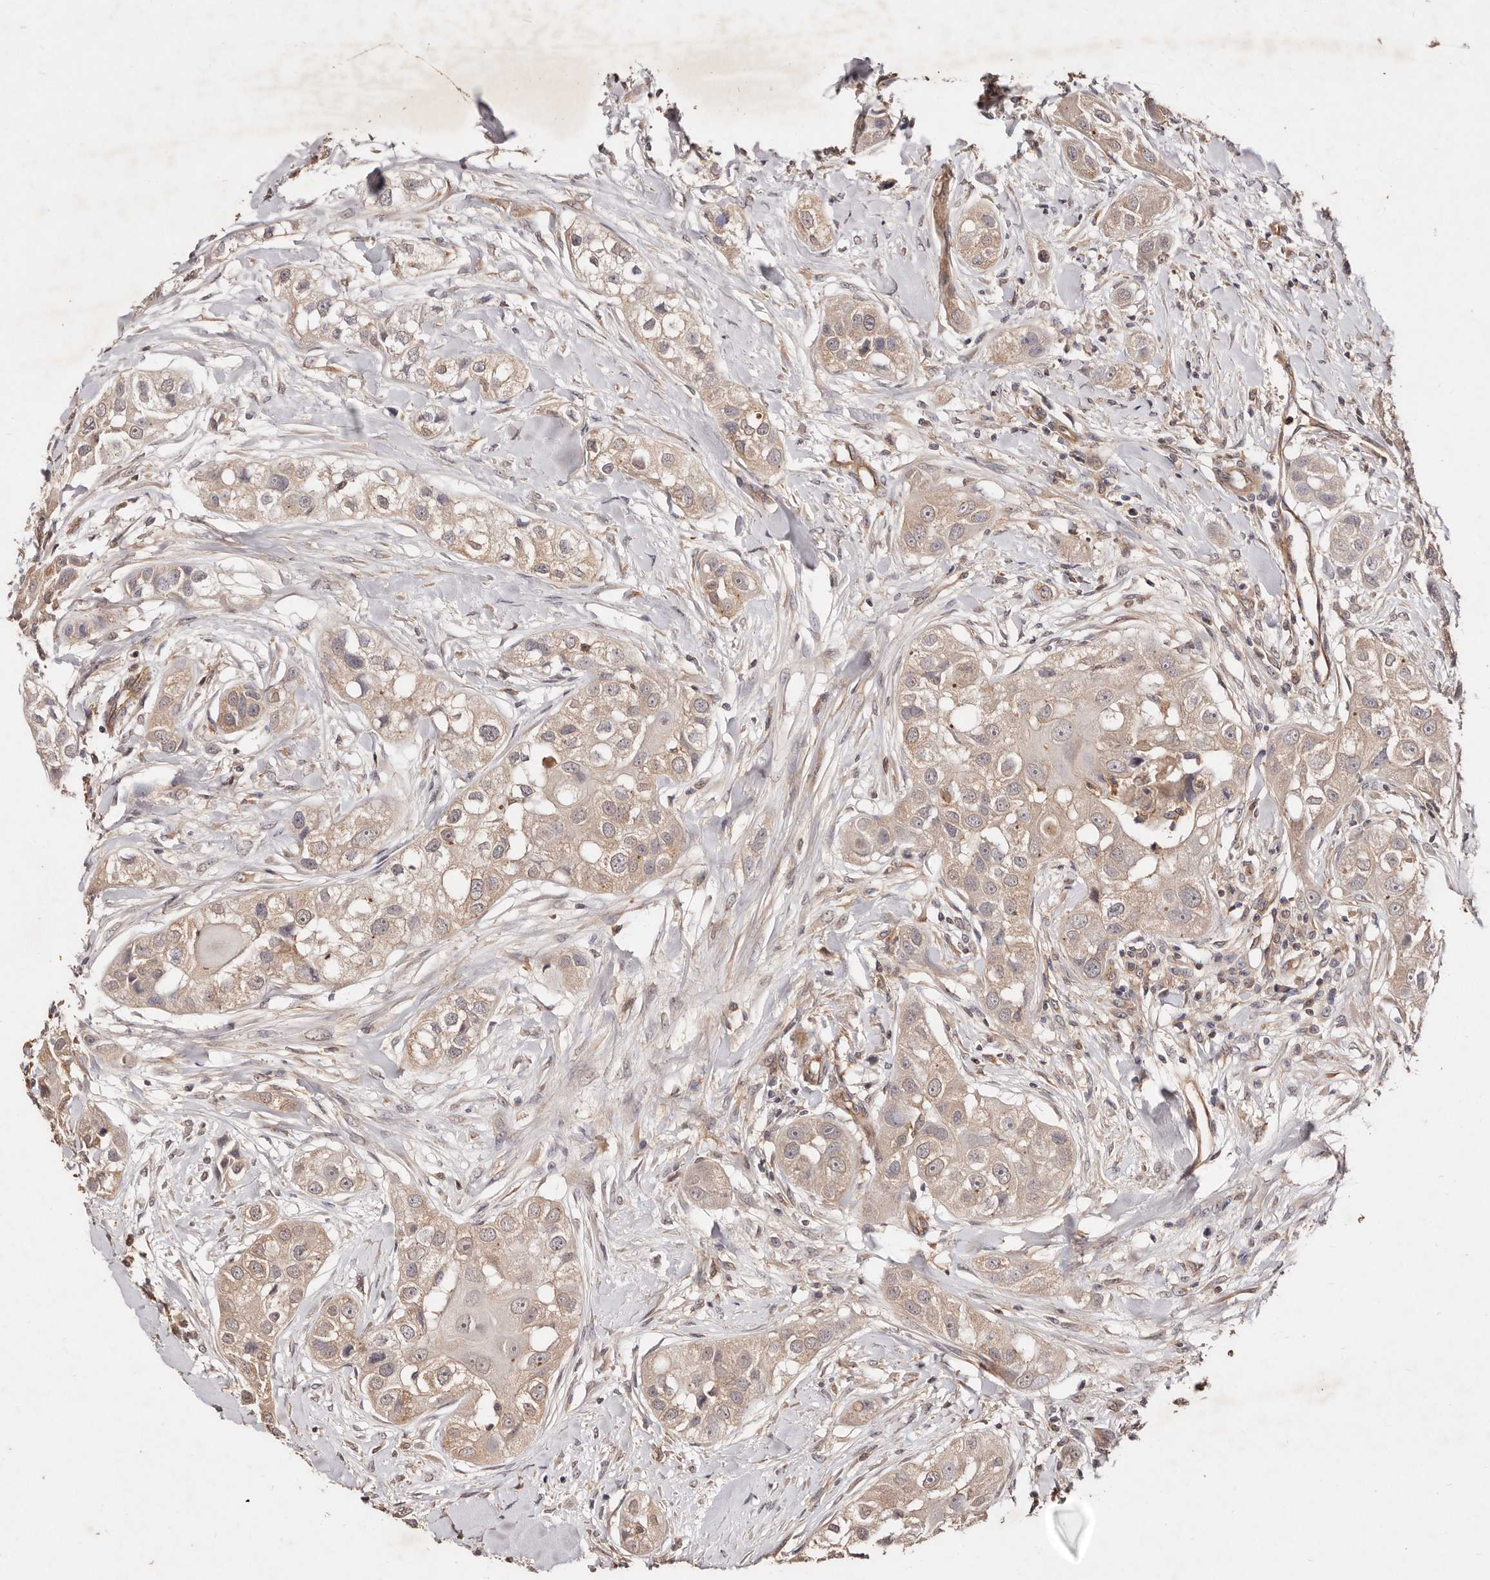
{"staining": {"intensity": "weak", "quantity": ">75%", "location": "cytoplasmic/membranous"}, "tissue": "head and neck cancer", "cell_type": "Tumor cells", "image_type": "cancer", "snomed": [{"axis": "morphology", "description": "Normal tissue, NOS"}, {"axis": "morphology", "description": "Squamous cell carcinoma, NOS"}, {"axis": "topography", "description": "Skeletal muscle"}, {"axis": "topography", "description": "Head-Neck"}], "caption": "Protein staining of head and neck cancer tissue shows weak cytoplasmic/membranous expression in about >75% of tumor cells. Using DAB (3,3'-diaminobenzidine) (brown) and hematoxylin (blue) stains, captured at high magnification using brightfield microscopy.", "gene": "CCL14", "patient": {"sex": "male", "age": 51}}